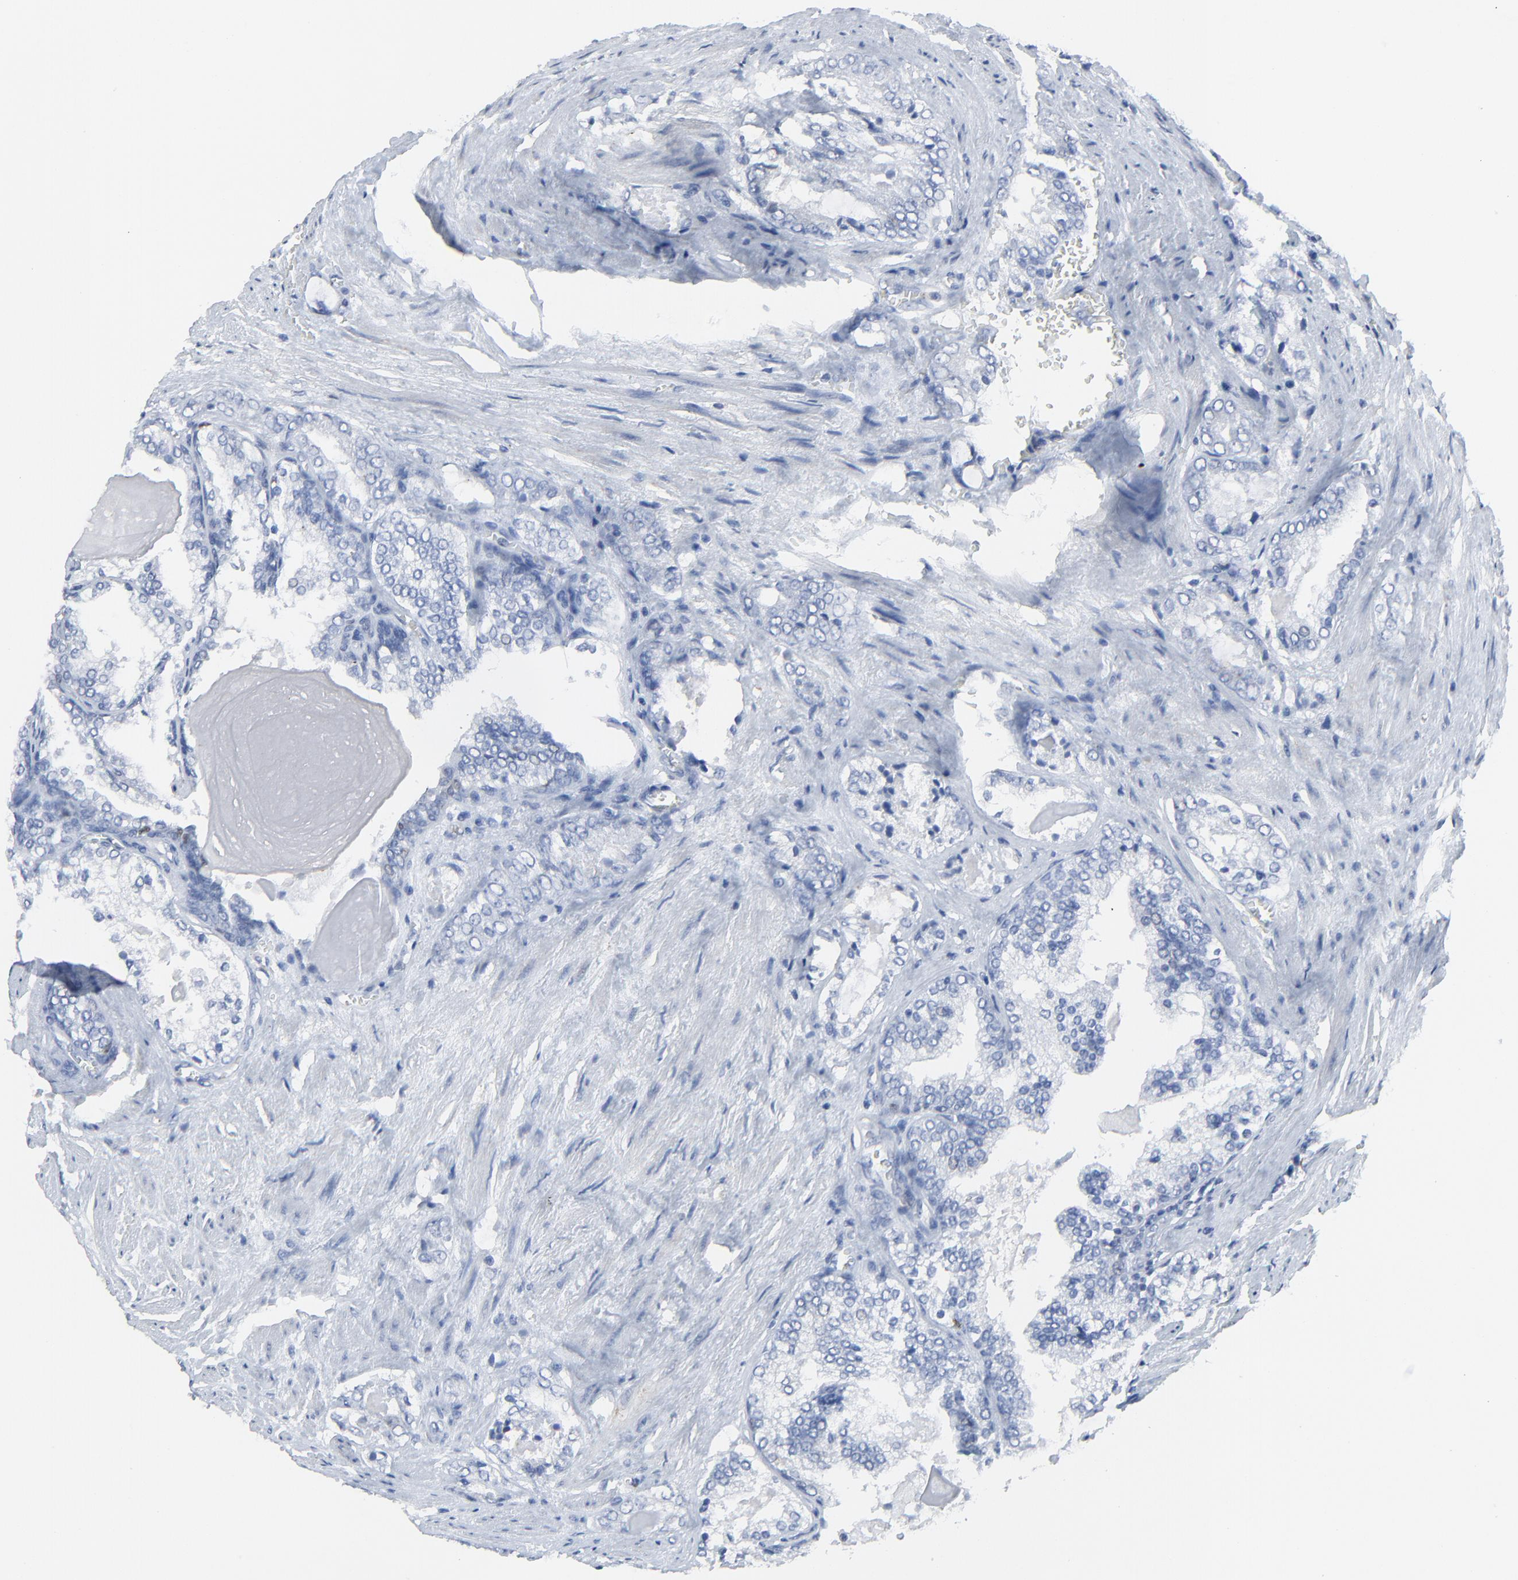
{"staining": {"intensity": "negative", "quantity": "none", "location": "none"}, "tissue": "prostate cancer", "cell_type": "Tumor cells", "image_type": "cancer", "snomed": [{"axis": "morphology", "description": "Adenocarcinoma, Medium grade"}, {"axis": "topography", "description": "Prostate"}], "caption": "Photomicrograph shows no significant protein staining in tumor cells of adenocarcinoma (medium-grade) (prostate). Nuclei are stained in blue.", "gene": "BIRC3", "patient": {"sex": "male", "age": 60}}